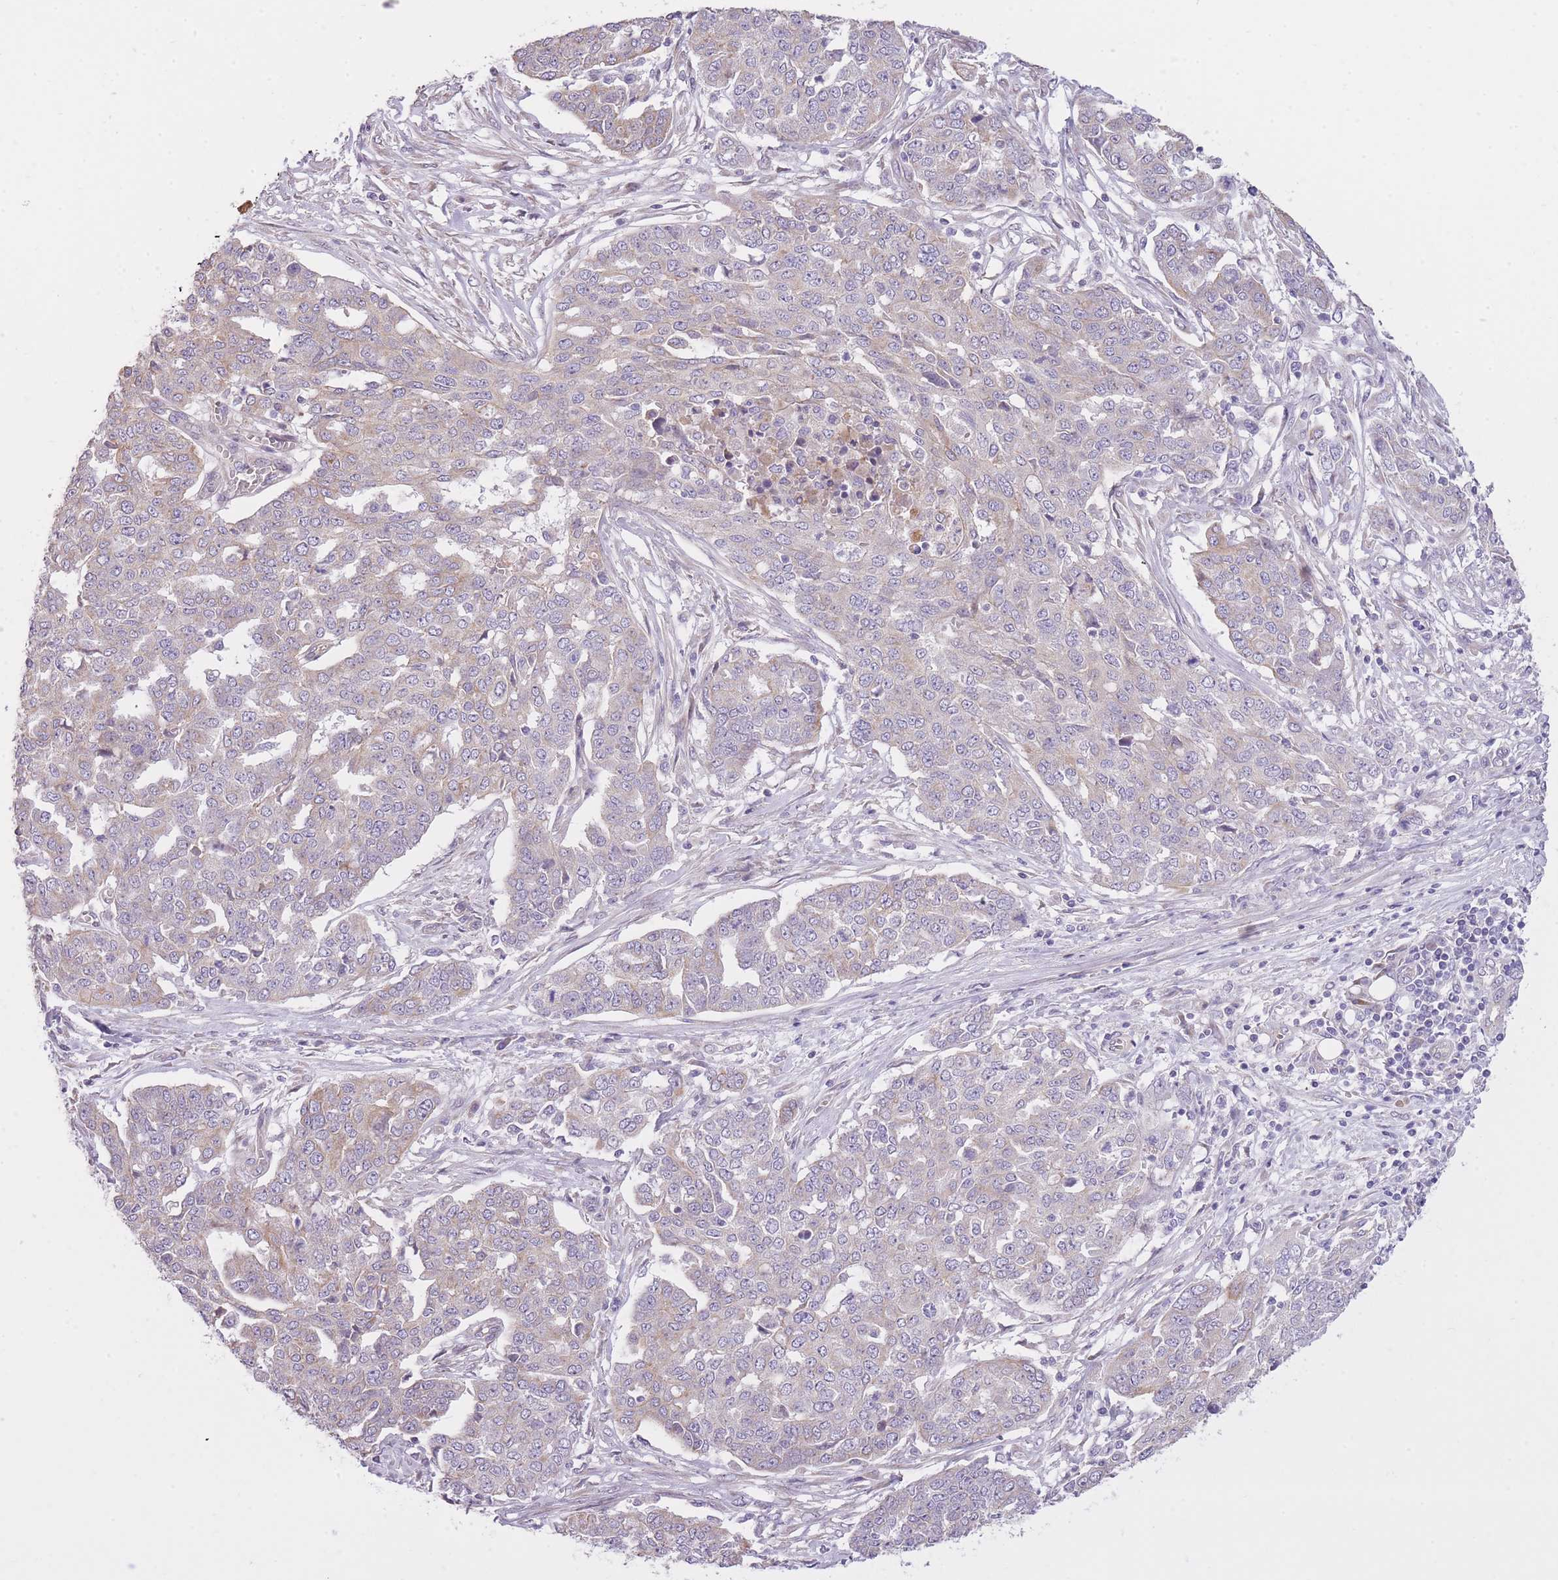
{"staining": {"intensity": "weak", "quantity": "<25%", "location": "cytoplasmic/membranous"}, "tissue": "ovarian cancer", "cell_type": "Tumor cells", "image_type": "cancer", "snomed": [{"axis": "morphology", "description": "Cystadenocarcinoma, serous, NOS"}, {"axis": "topography", "description": "Soft tissue"}, {"axis": "topography", "description": "Ovary"}], "caption": "The IHC histopathology image has no significant expression in tumor cells of serous cystadenocarcinoma (ovarian) tissue.", "gene": "REV1", "patient": {"sex": "female", "age": 57}}